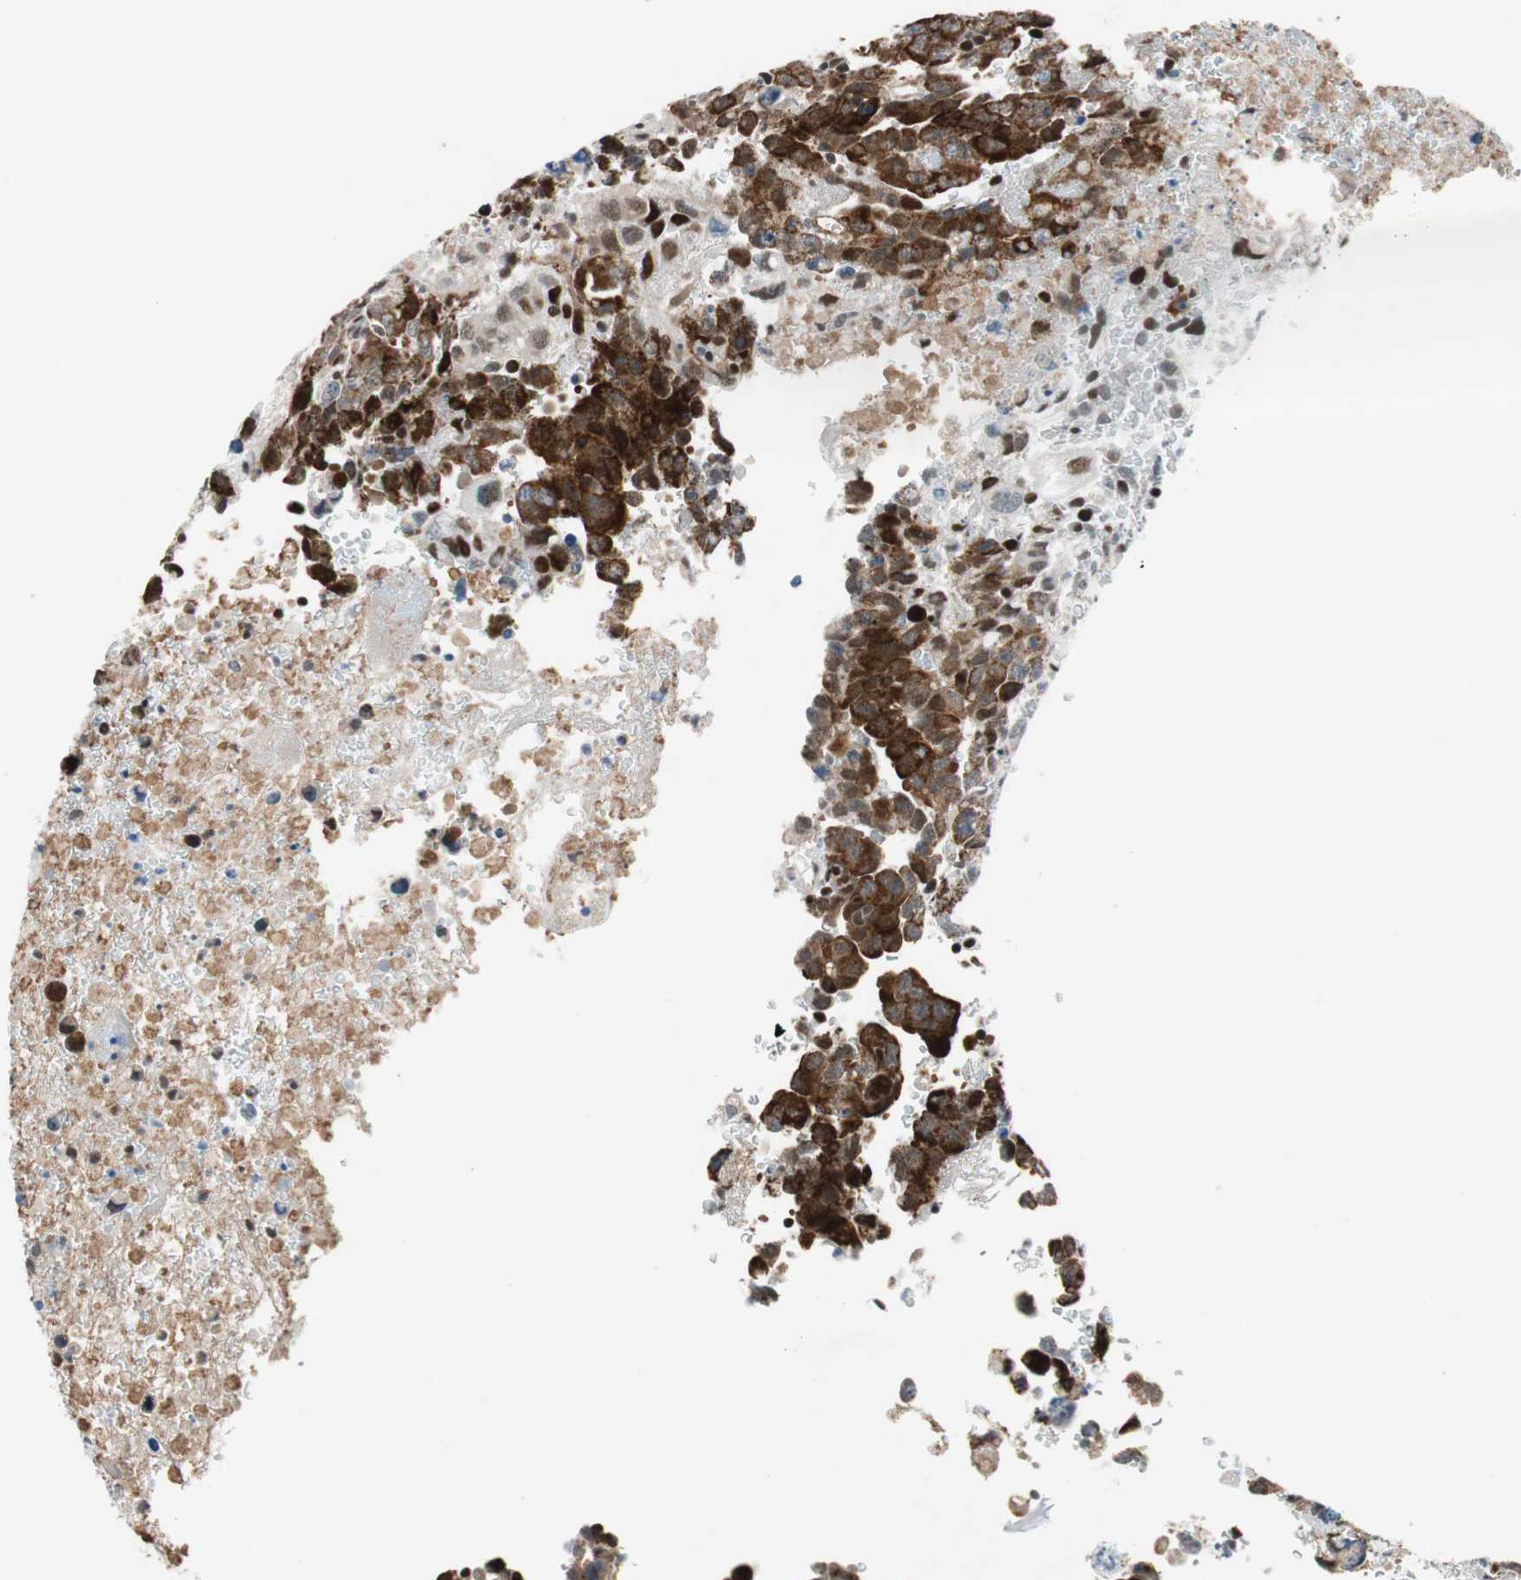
{"staining": {"intensity": "strong", "quantity": ">75%", "location": "cytoplasmic/membranous"}, "tissue": "testis cancer", "cell_type": "Tumor cells", "image_type": "cancer", "snomed": [{"axis": "morphology", "description": "Carcinoma, Embryonal, NOS"}, {"axis": "topography", "description": "Testis"}], "caption": "Immunohistochemistry histopathology image of testis cancer (embryonal carcinoma) stained for a protein (brown), which demonstrates high levels of strong cytoplasmic/membranous expression in approximately >75% of tumor cells.", "gene": "FBXO44", "patient": {"sex": "male", "age": 28}}